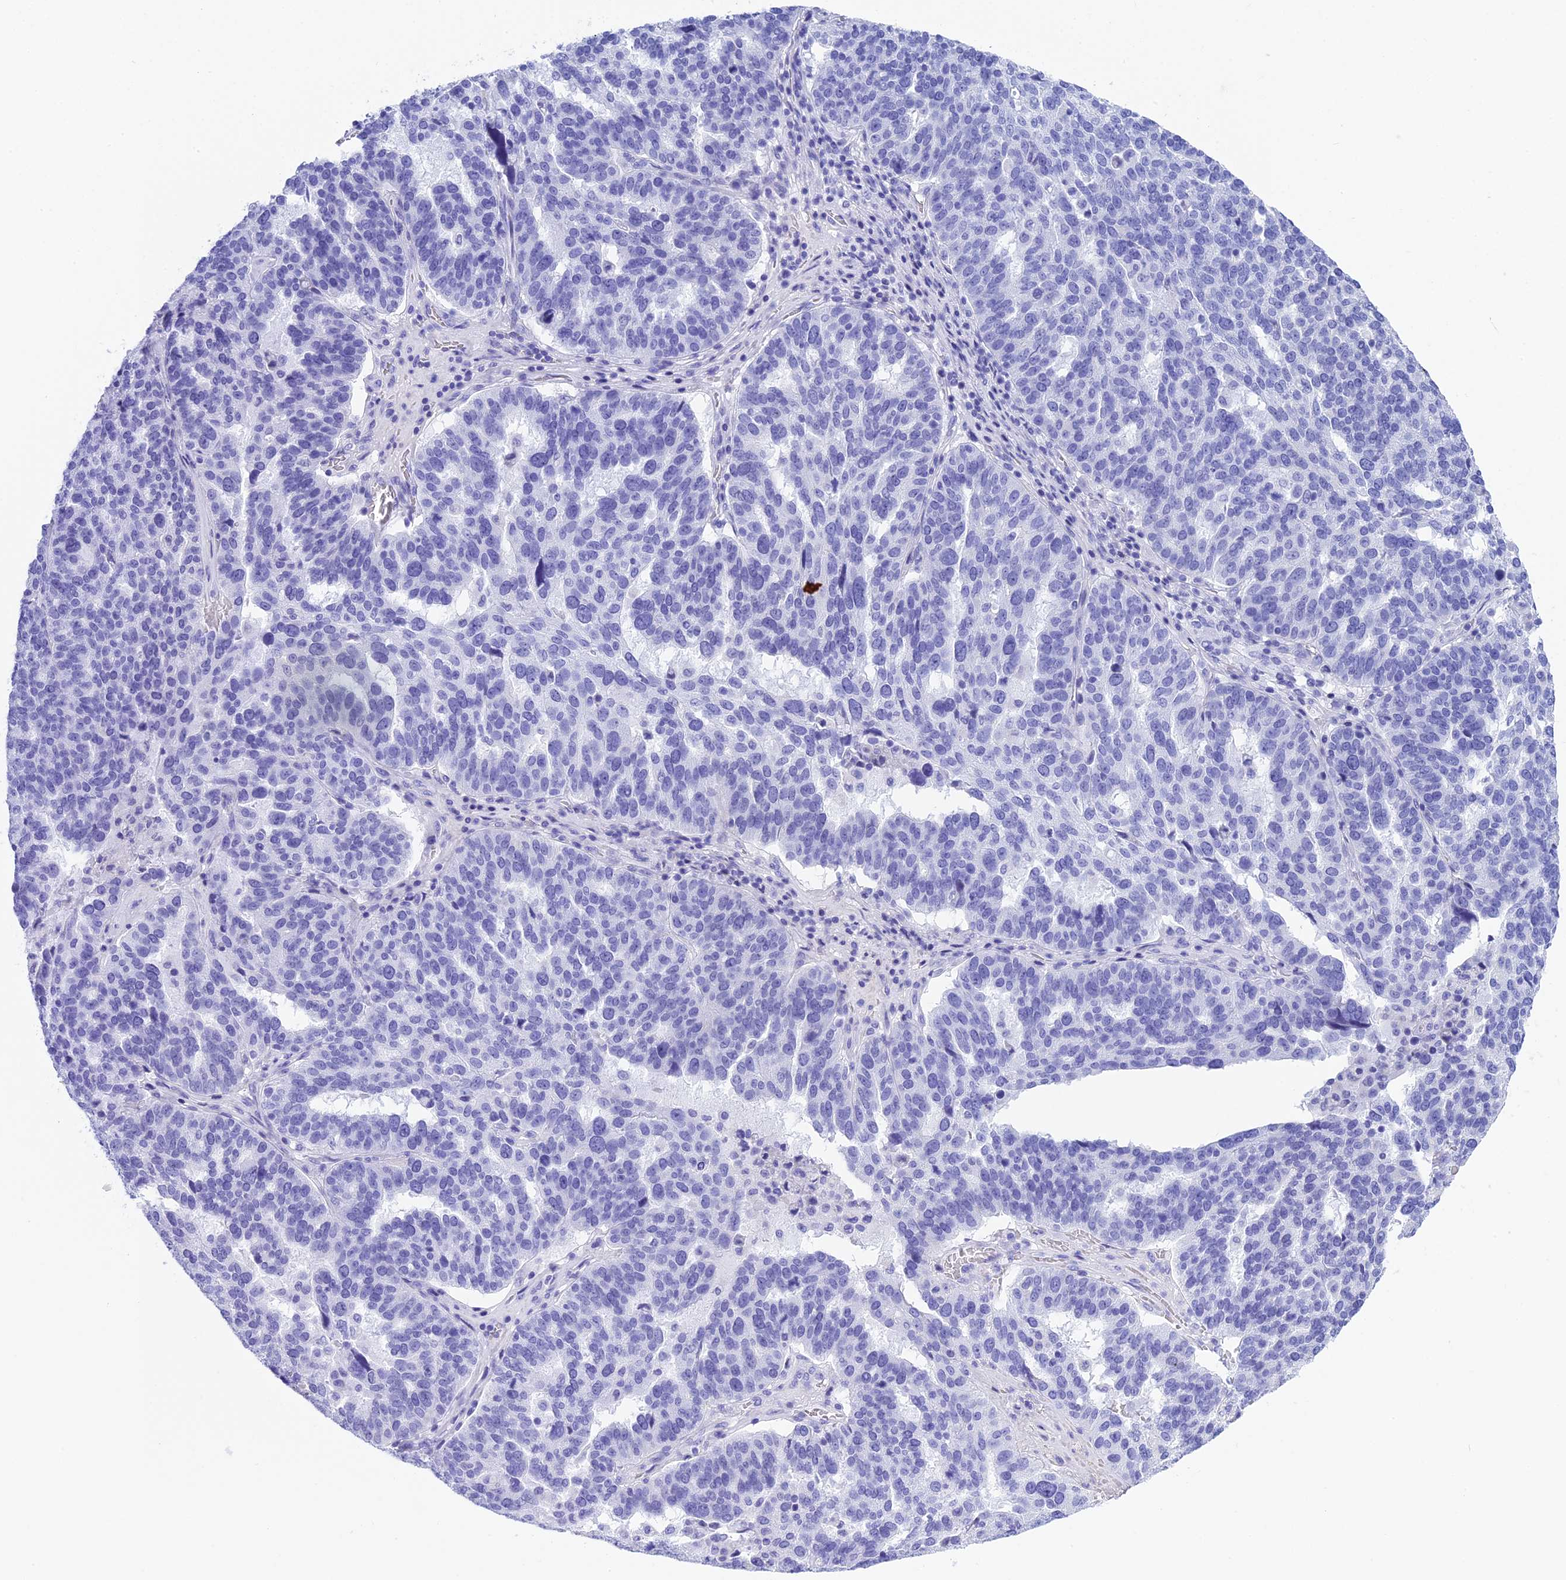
{"staining": {"intensity": "negative", "quantity": "none", "location": "none"}, "tissue": "ovarian cancer", "cell_type": "Tumor cells", "image_type": "cancer", "snomed": [{"axis": "morphology", "description": "Cystadenocarcinoma, serous, NOS"}, {"axis": "topography", "description": "Ovary"}], "caption": "There is no significant staining in tumor cells of serous cystadenocarcinoma (ovarian). (Immunohistochemistry (ihc), brightfield microscopy, high magnification).", "gene": "TACSTD2", "patient": {"sex": "female", "age": 59}}